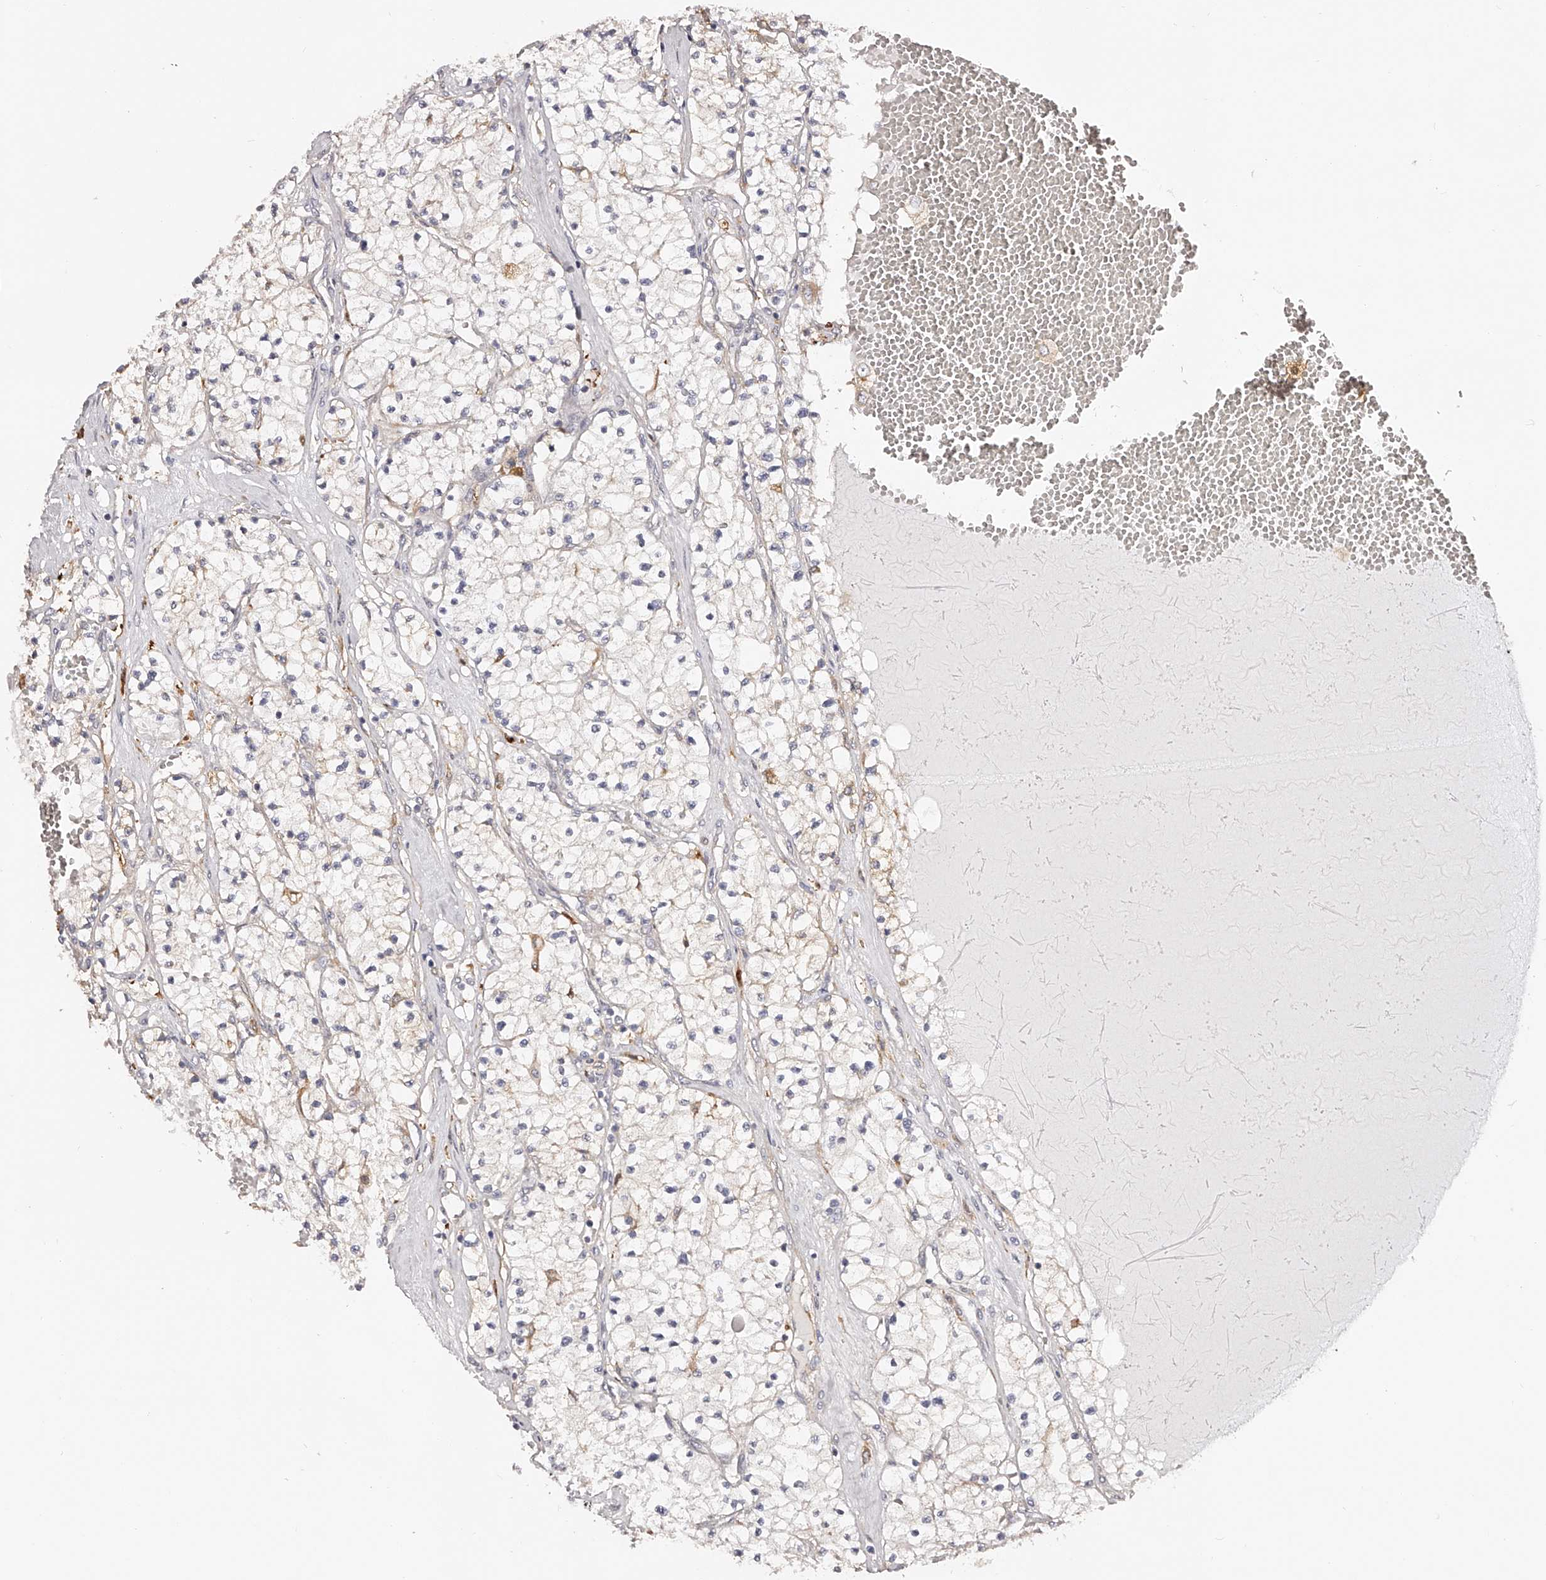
{"staining": {"intensity": "negative", "quantity": "none", "location": "none"}, "tissue": "renal cancer", "cell_type": "Tumor cells", "image_type": "cancer", "snomed": [{"axis": "morphology", "description": "Normal tissue, NOS"}, {"axis": "morphology", "description": "Adenocarcinoma, NOS"}, {"axis": "topography", "description": "Kidney"}], "caption": "DAB immunohistochemical staining of human renal cancer demonstrates no significant expression in tumor cells.", "gene": "LAP3", "patient": {"sex": "male", "age": 68}}